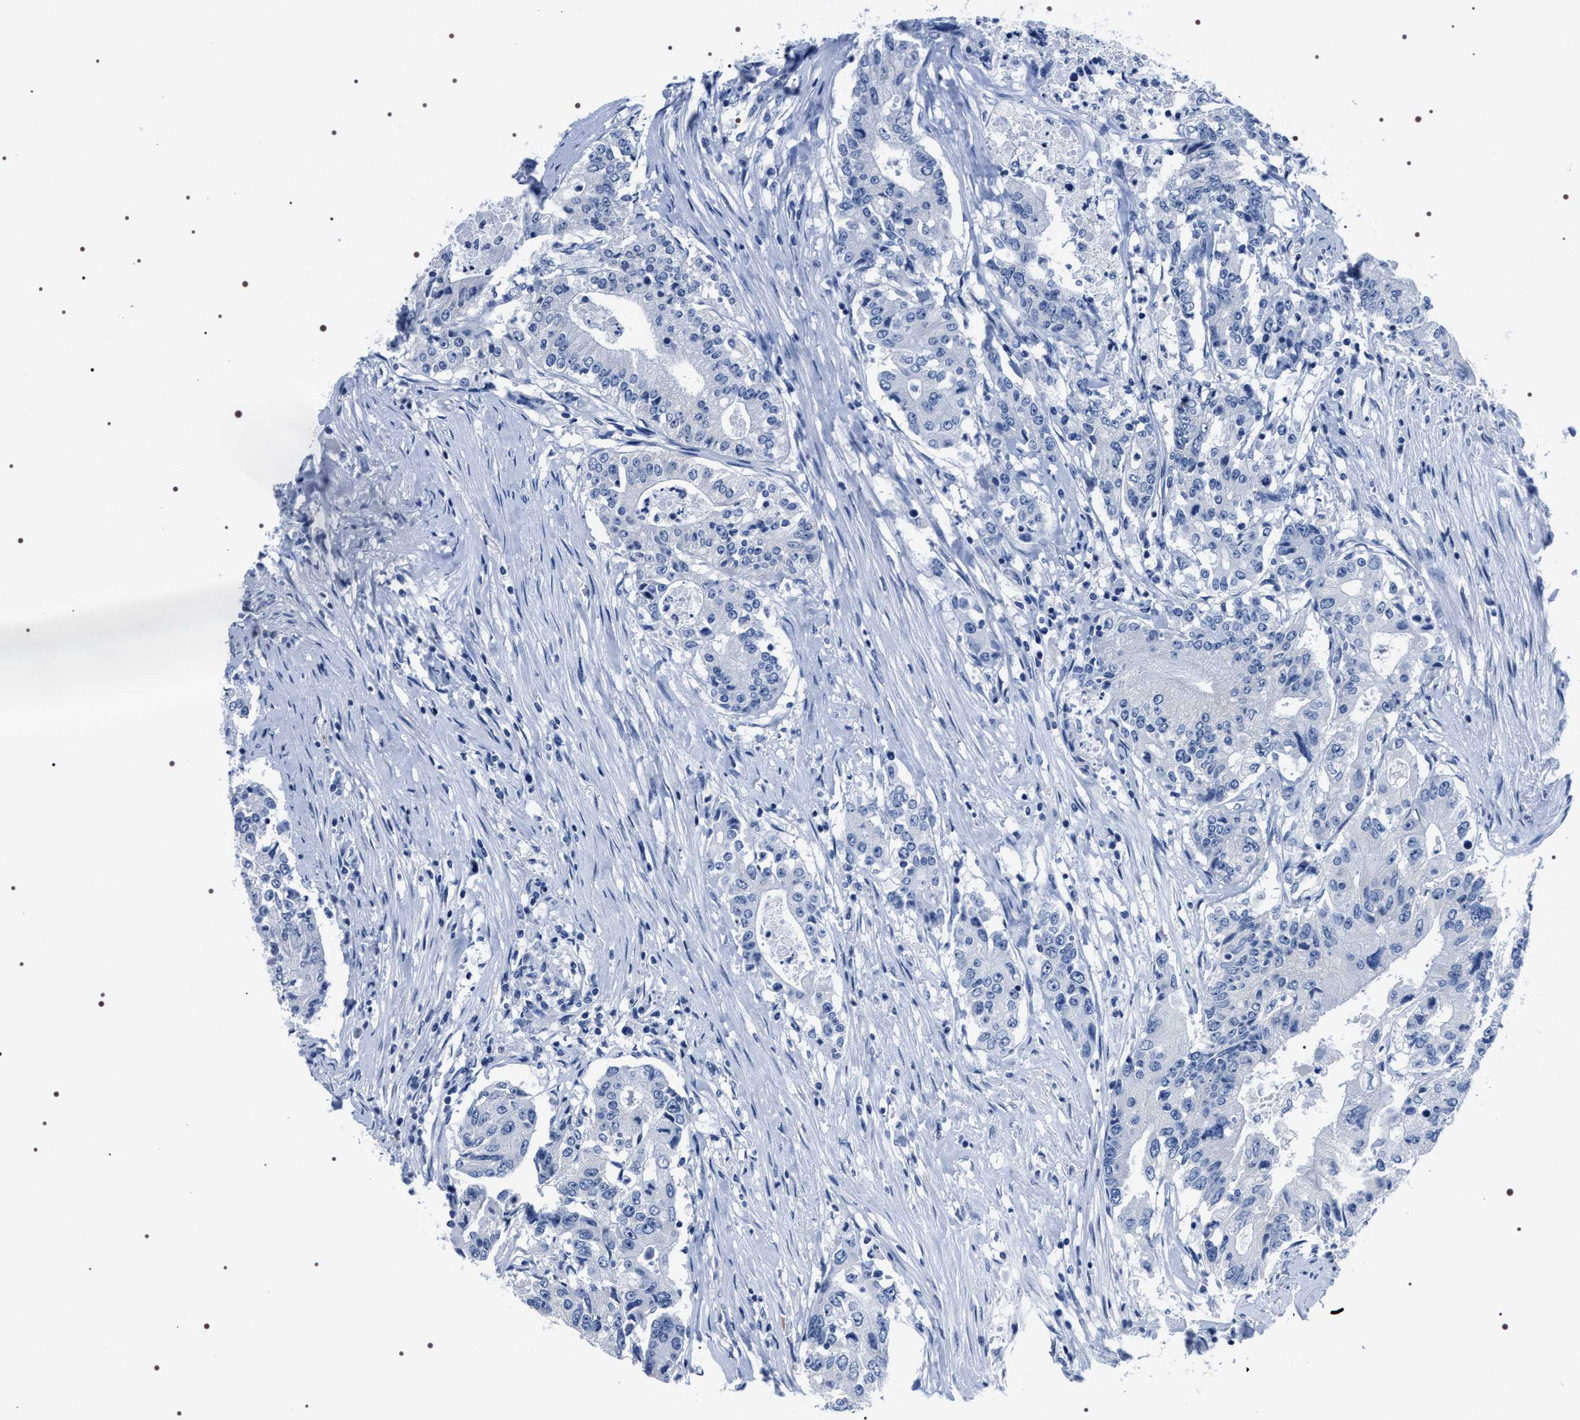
{"staining": {"intensity": "negative", "quantity": "none", "location": "none"}, "tissue": "colorectal cancer", "cell_type": "Tumor cells", "image_type": "cancer", "snomed": [{"axis": "morphology", "description": "Adenocarcinoma, NOS"}, {"axis": "topography", "description": "Colon"}], "caption": "An IHC histopathology image of colorectal cancer is shown. There is no staining in tumor cells of colorectal cancer.", "gene": "ADH4", "patient": {"sex": "female", "age": 77}}